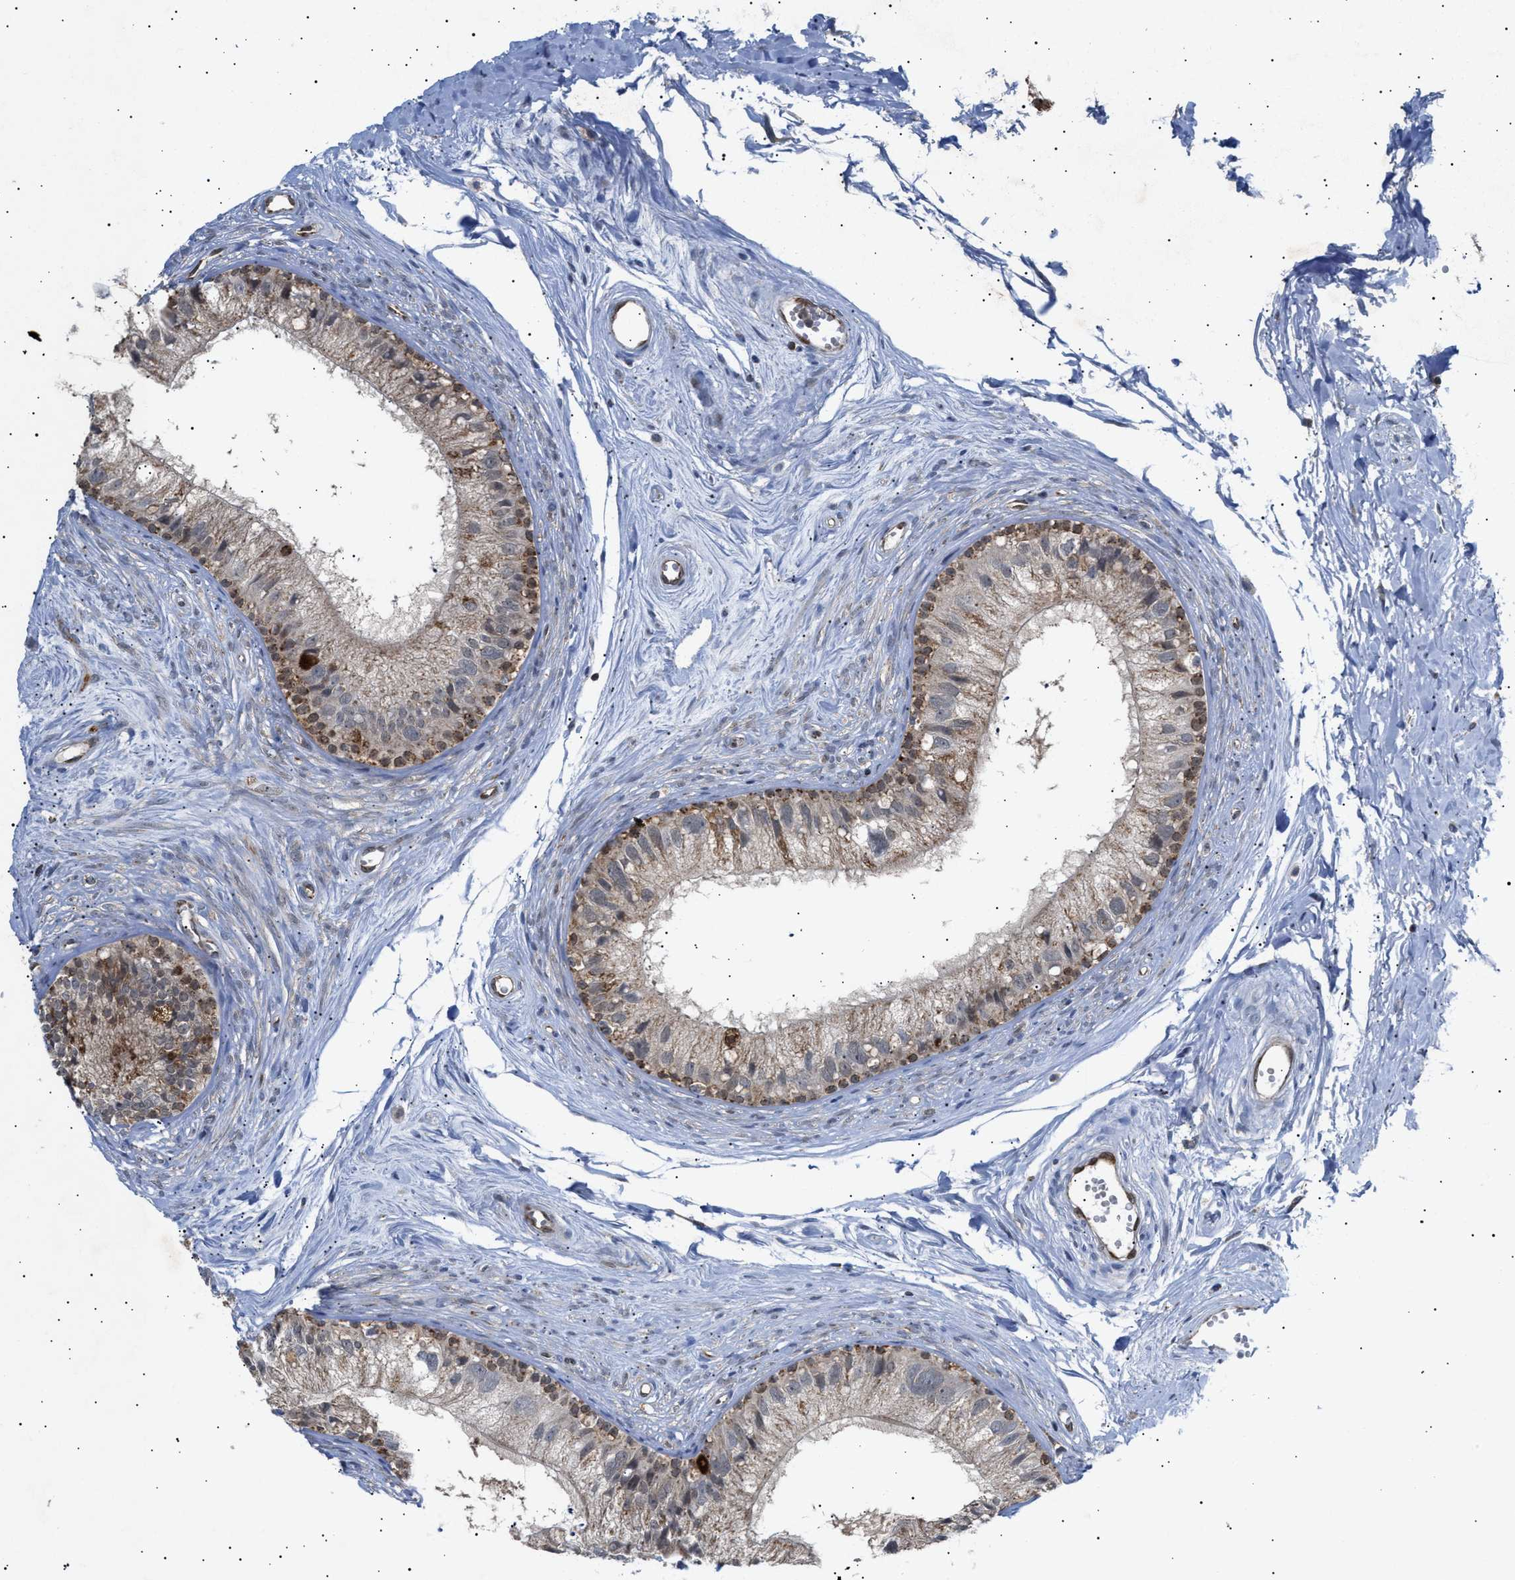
{"staining": {"intensity": "moderate", "quantity": "<25%", "location": "cytoplasmic/membranous"}, "tissue": "epididymis", "cell_type": "Glandular cells", "image_type": "normal", "snomed": [{"axis": "morphology", "description": "Normal tissue, NOS"}, {"axis": "topography", "description": "Epididymis"}], "caption": "Immunohistochemistry (IHC) micrograph of normal epididymis stained for a protein (brown), which demonstrates low levels of moderate cytoplasmic/membranous staining in approximately <25% of glandular cells.", "gene": "SIRT5", "patient": {"sex": "male", "age": 56}}